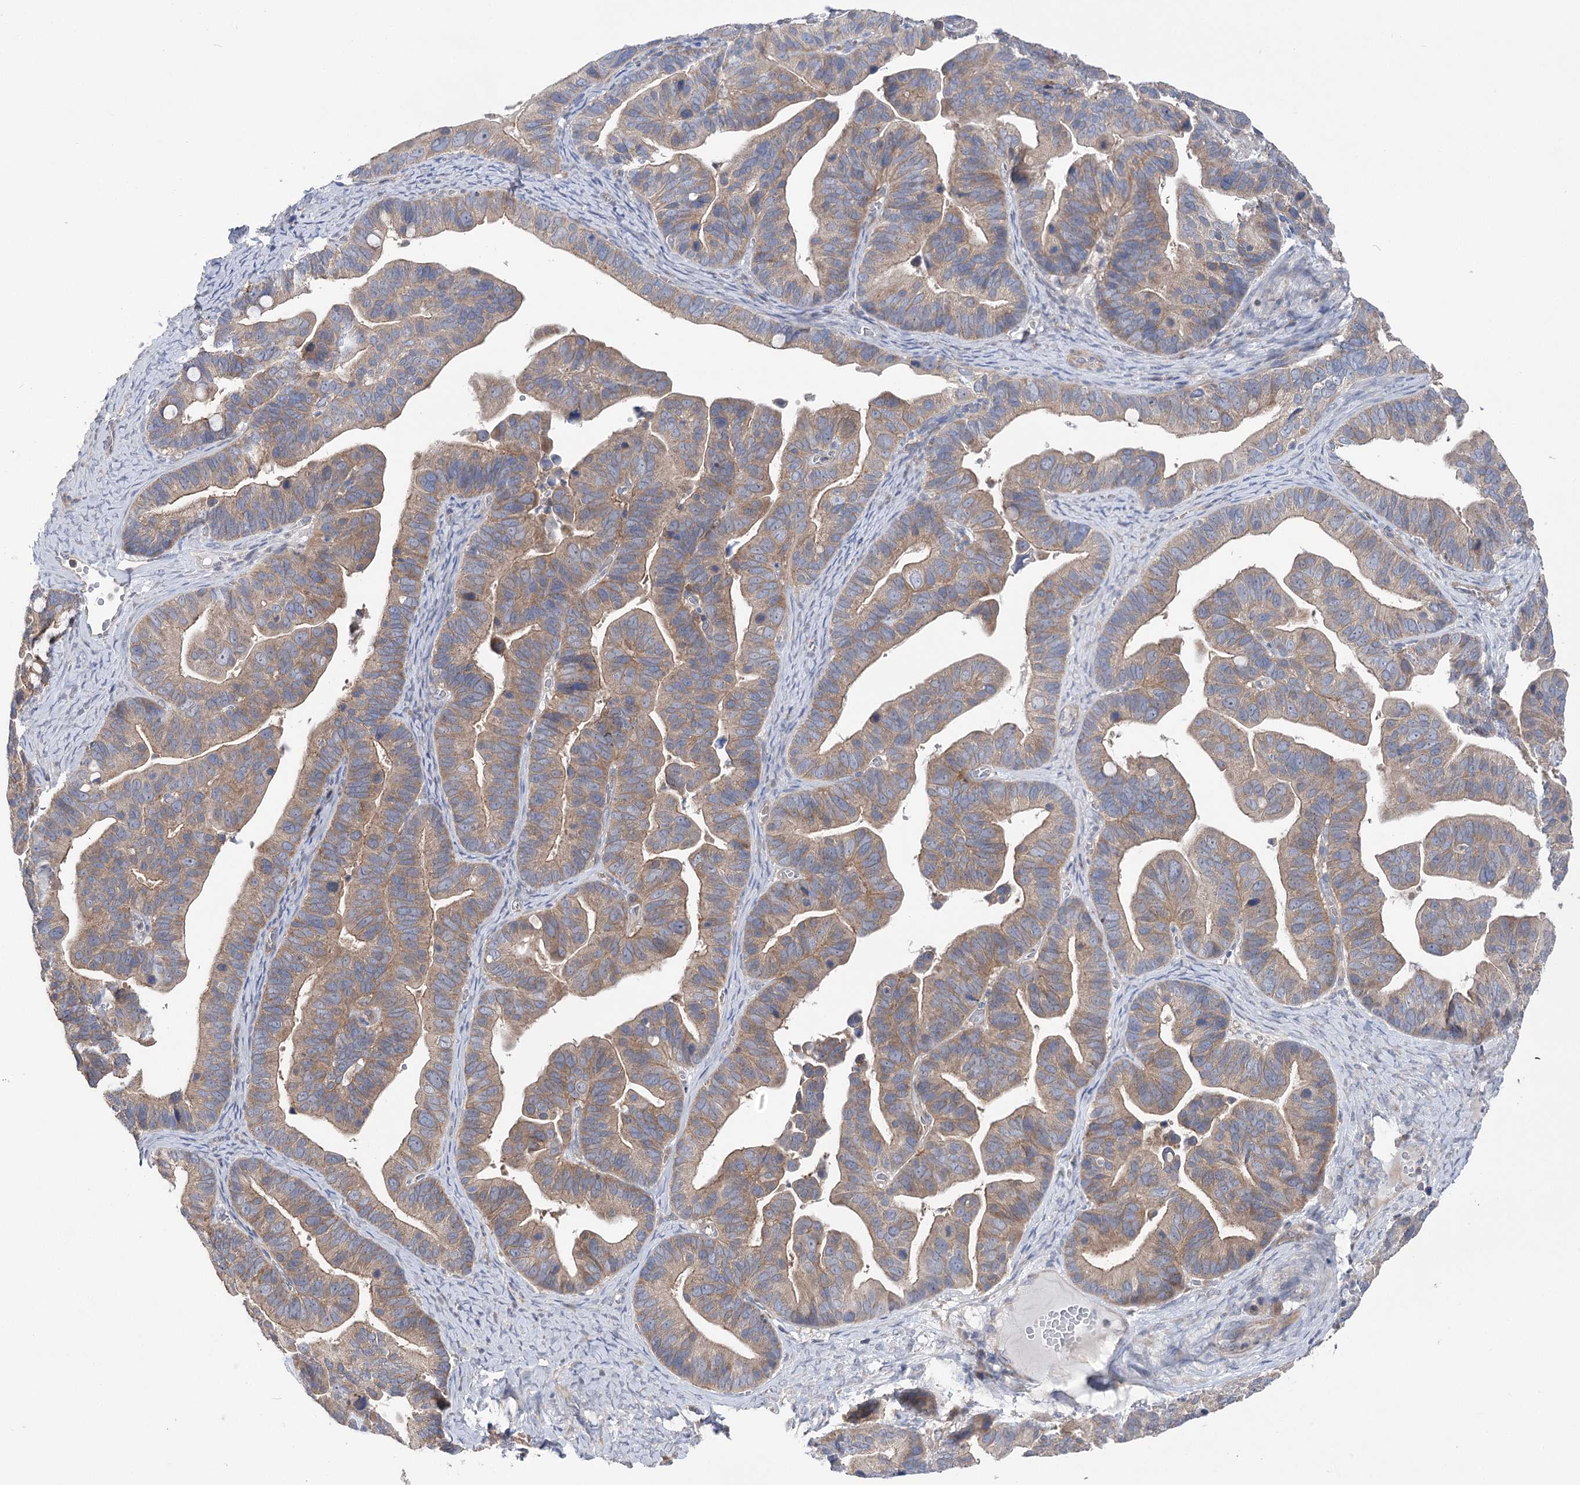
{"staining": {"intensity": "moderate", "quantity": ">75%", "location": "cytoplasmic/membranous"}, "tissue": "ovarian cancer", "cell_type": "Tumor cells", "image_type": "cancer", "snomed": [{"axis": "morphology", "description": "Cystadenocarcinoma, serous, NOS"}, {"axis": "topography", "description": "Ovary"}], "caption": "The photomicrograph shows a brown stain indicating the presence of a protein in the cytoplasmic/membranous of tumor cells in ovarian cancer (serous cystadenocarcinoma).", "gene": "VPS37B", "patient": {"sex": "female", "age": 56}}